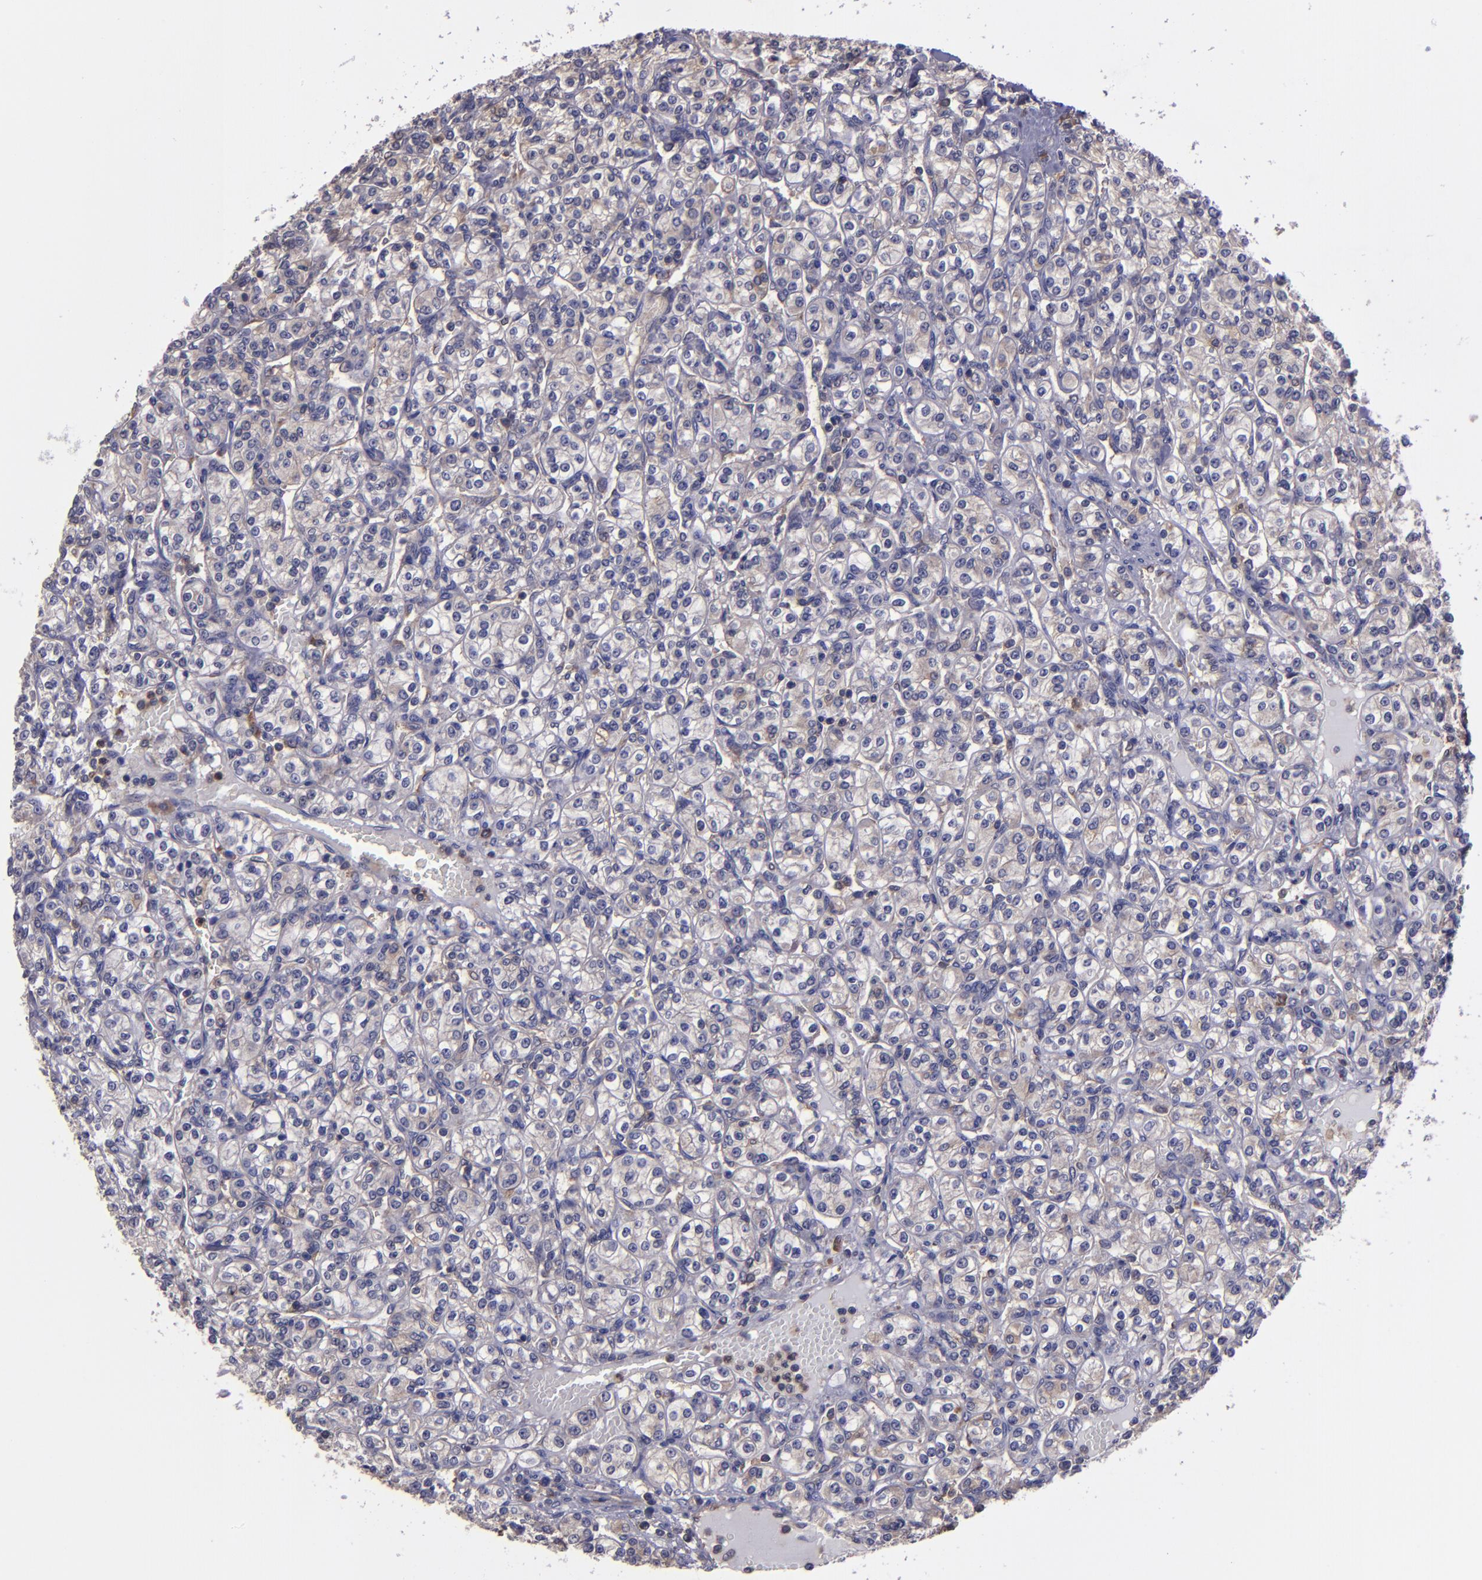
{"staining": {"intensity": "weak", "quantity": "25%-75%", "location": "cytoplasmic/membranous"}, "tissue": "renal cancer", "cell_type": "Tumor cells", "image_type": "cancer", "snomed": [{"axis": "morphology", "description": "Adenocarcinoma, NOS"}, {"axis": "topography", "description": "Kidney"}], "caption": "DAB (3,3'-diaminobenzidine) immunohistochemical staining of human adenocarcinoma (renal) displays weak cytoplasmic/membranous protein positivity in approximately 25%-75% of tumor cells.", "gene": "CARS1", "patient": {"sex": "male", "age": 77}}